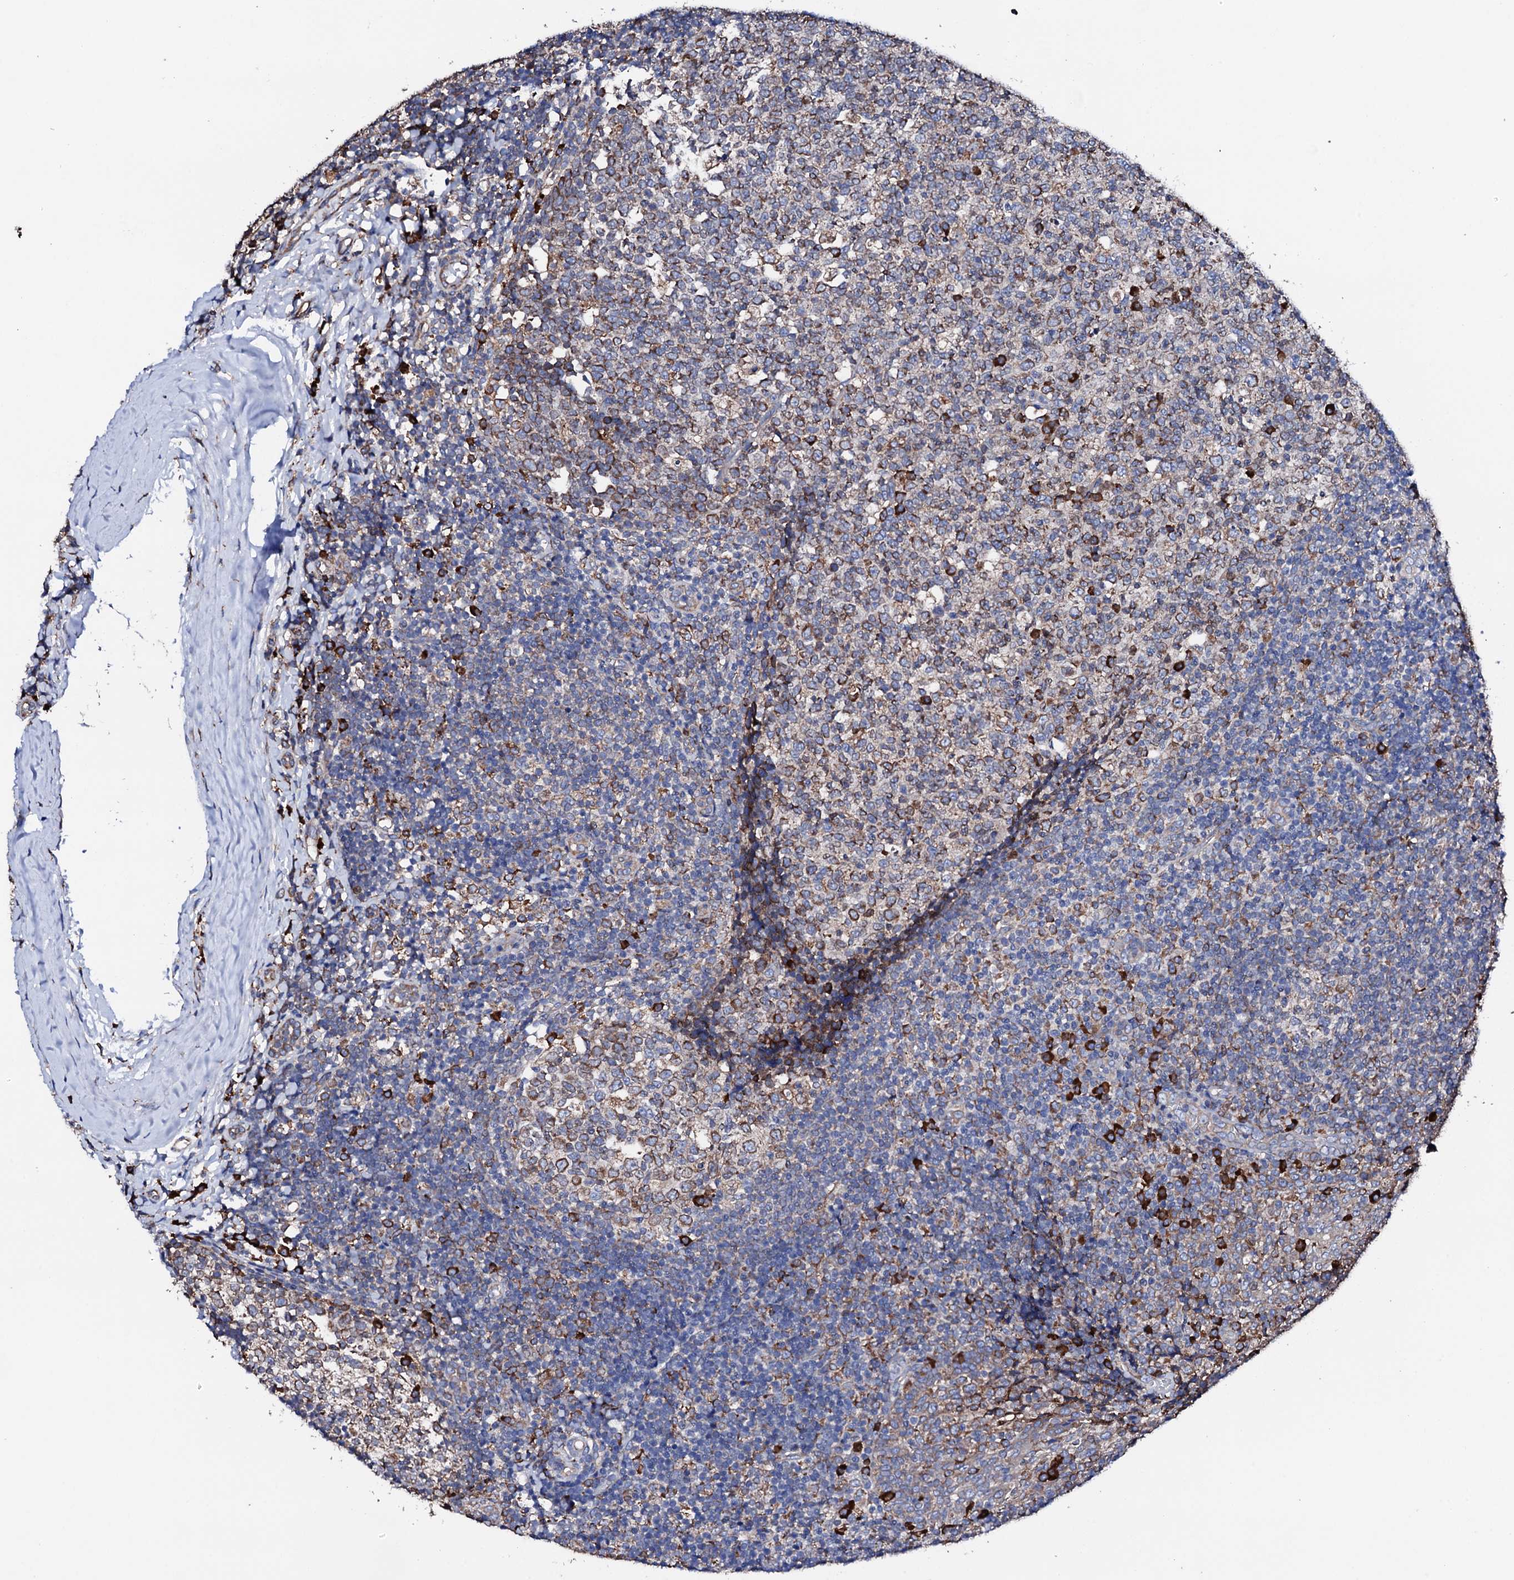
{"staining": {"intensity": "strong", "quantity": "25%-75%", "location": "cytoplasmic/membranous"}, "tissue": "tonsil", "cell_type": "Germinal center cells", "image_type": "normal", "snomed": [{"axis": "morphology", "description": "Normal tissue, NOS"}, {"axis": "topography", "description": "Tonsil"}], "caption": "A histopathology image showing strong cytoplasmic/membranous expression in about 25%-75% of germinal center cells in normal tonsil, as visualized by brown immunohistochemical staining.", "gene": "AMDHD1", "patient": {"sex": "female", "age": 19}}